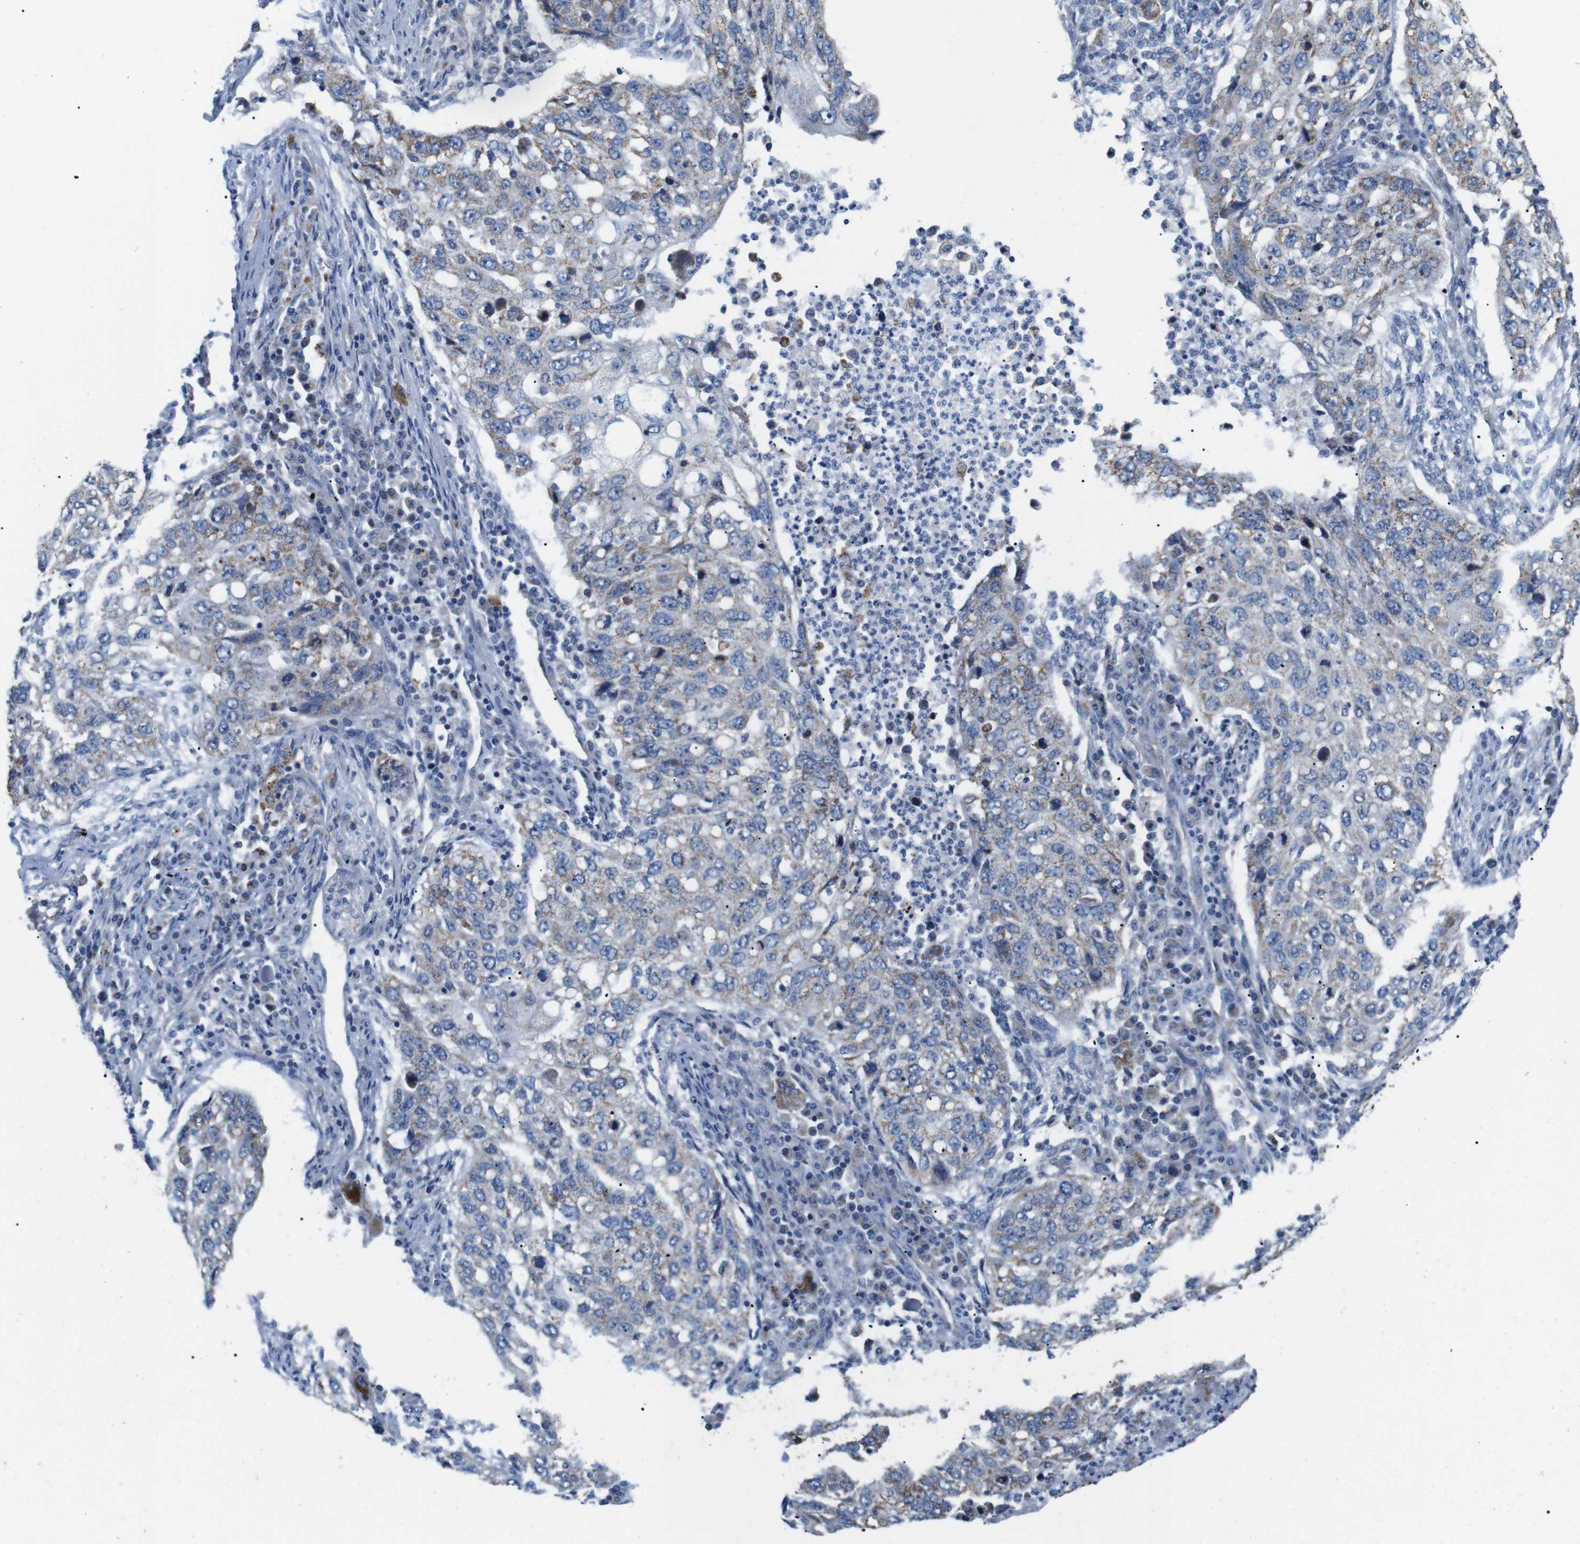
{"staining": {"intensity": "weak", "quantity": "25%-75%", "location": "cytoplasmic/membranous"}, "tissue": "lung cancer", "cell_type": "Tumor cells", "image_type": "cancer", "snomed": [{"axis": "morphology", "description": "Squamous cell carcinoma, NOS"}, {"axis": "topography", "description": "Lung"}], "caption": "A brown stain shows weak cytoplasmic/membranous positivity of a protein in lung cancer tumor cells. The staining is performed using DAB brown chromogen to label protein expression. The nuclei are counter-stained blue using hematoxylin.", "gene": "F2RL1", "patient": {"sex": "female", "age": 63}}